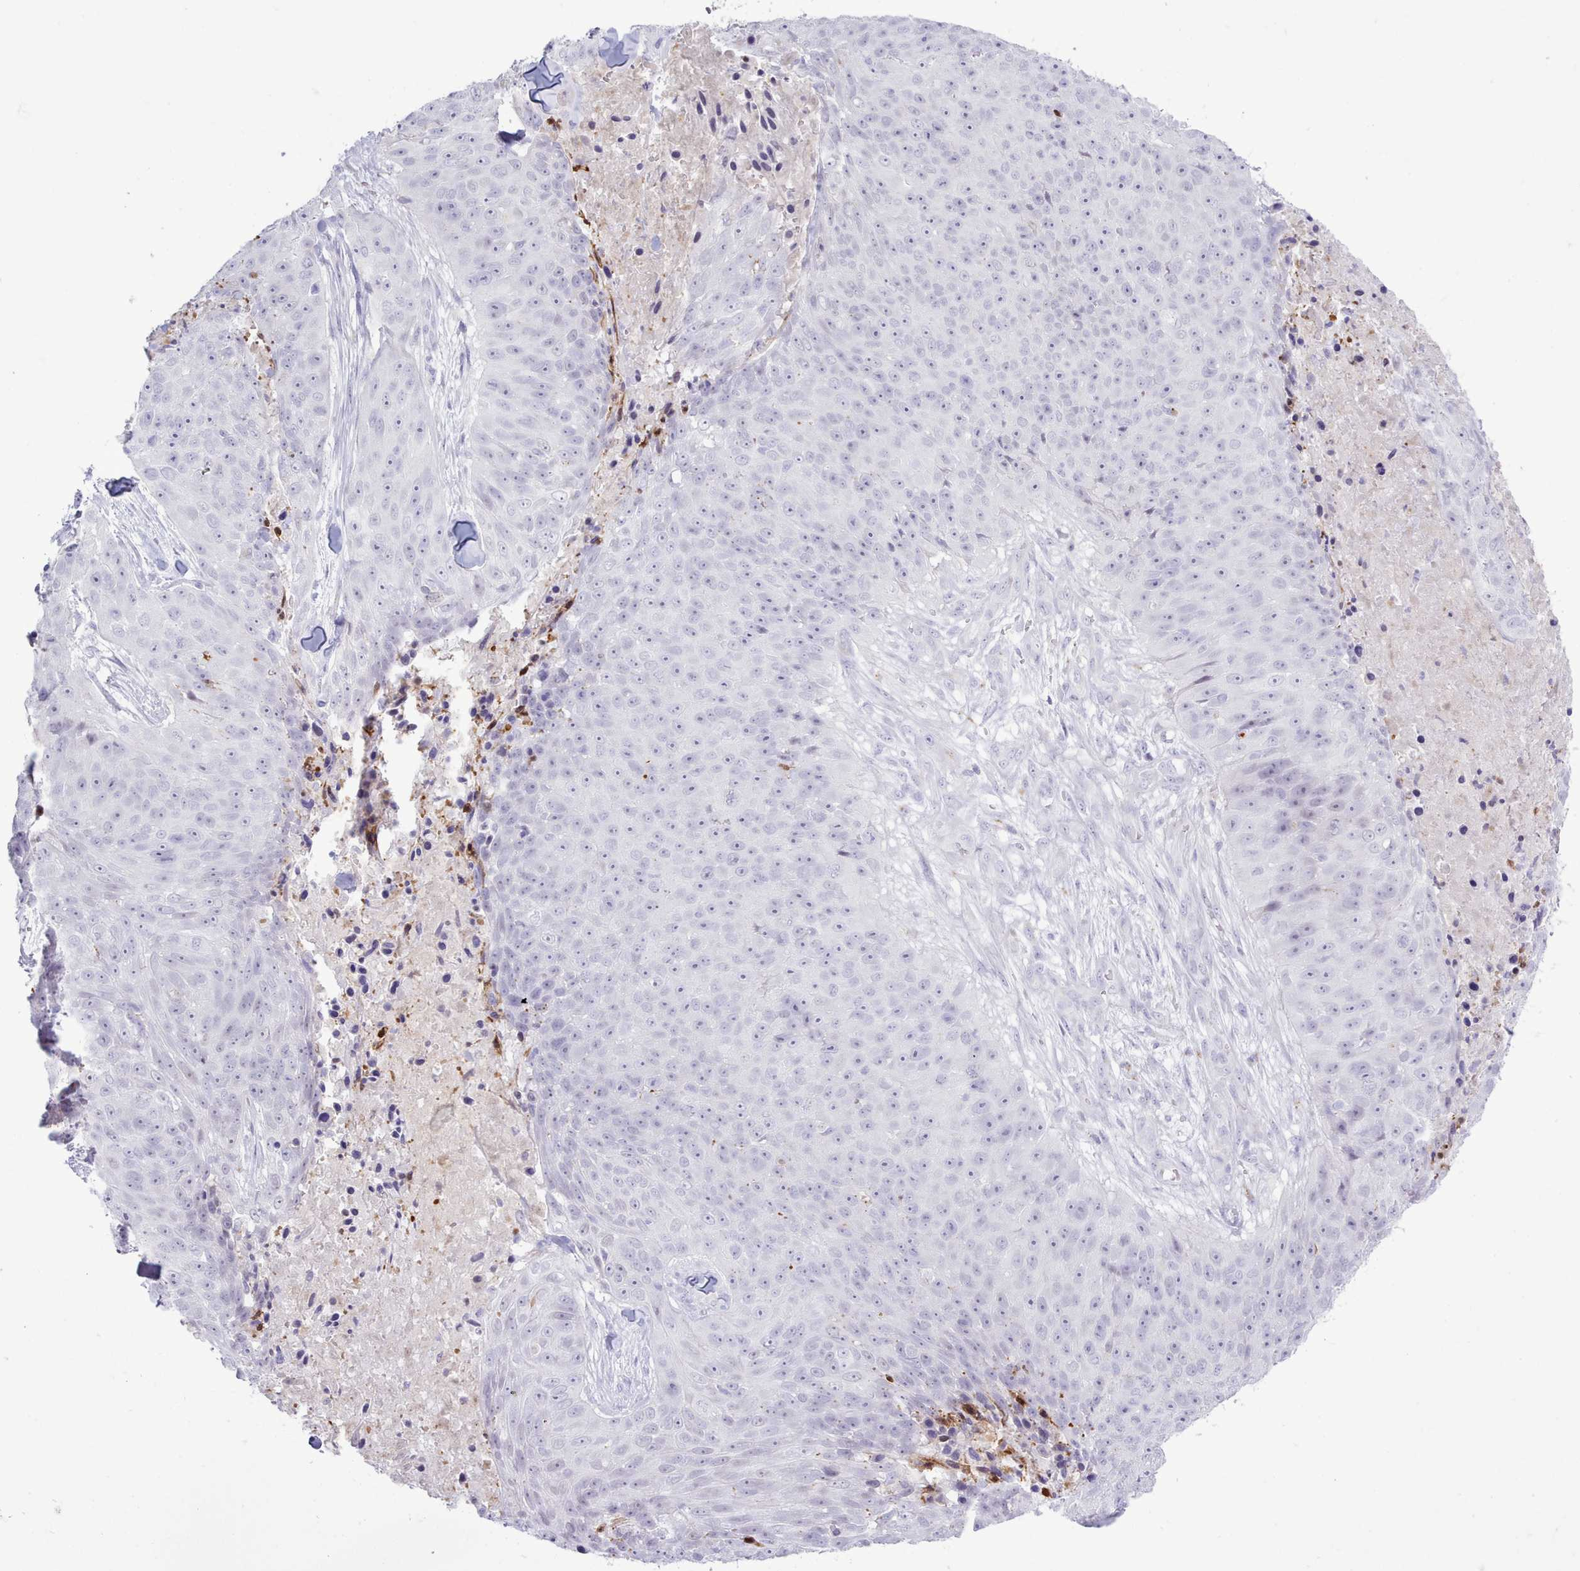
{"staining": {"intensity": "negative", "quantity": "none", "location": "none"}, "tissue": "skin cancer", "cell_type": "Tumor cells", "image_type": "cancer", "snomed": [{"axis": "morphology", "description": "Squamous cell carcinoma, NOS"}, {"axis": "topography", "description": "Skin"}], "caption": "Human skin squamous cell carcinoma stained for a protein using IHC reveals no staining in tumor cells.", "gene": "SRD5A1", "patient": {"sex": "female", "age": 87}}